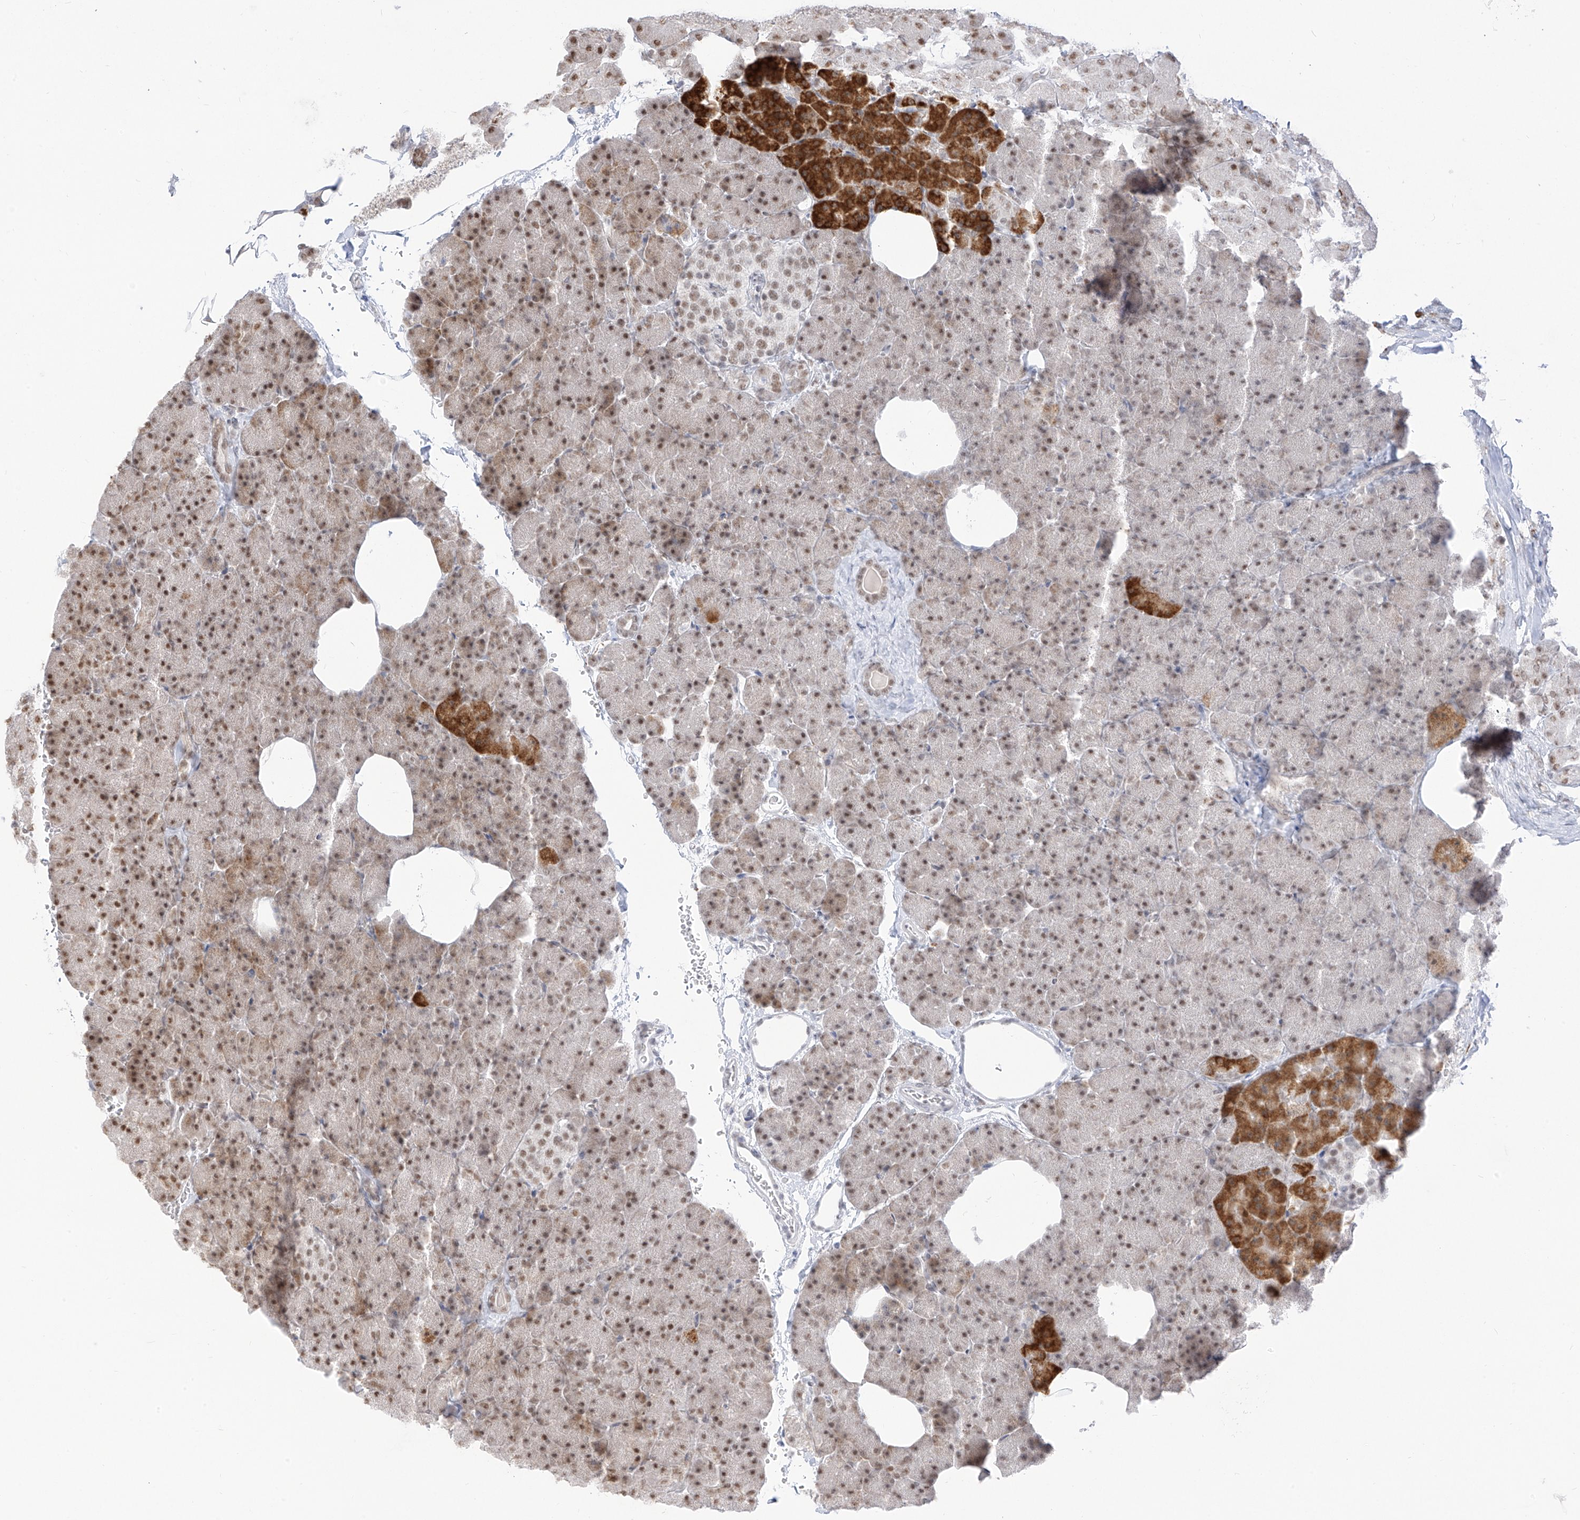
{"staining": {"intensity": "moderate", "quantity": ">75%", "location": "cytoplasmic/membranous,nuclear"}, "tissue": "pancreas", "cell_type": "Exocrine glandular cells", "image_type": "normal", "snomed": [{"axis": "morphology", "description": "Normal tissue, NOS"}, {"axis": "morphology", "description": "Carcinoid, malignant, NOS"}, {"axis": "topography", "description": "Pancreas"}], "caption": "The photomicrograph reveals a brown stain indicating the presence of a protein in the cytoplasmic/membranous,nuclear of exocrine glandular cells in pancreas. The protein is stained brown, and the nuclei are stained in blue (DAB (3,3'-diaminobenzidine) IHC with brightfield microscopy, high magnification).", "gene": "SUPT5H", "patient": {"sex": "female", "age": 35}}